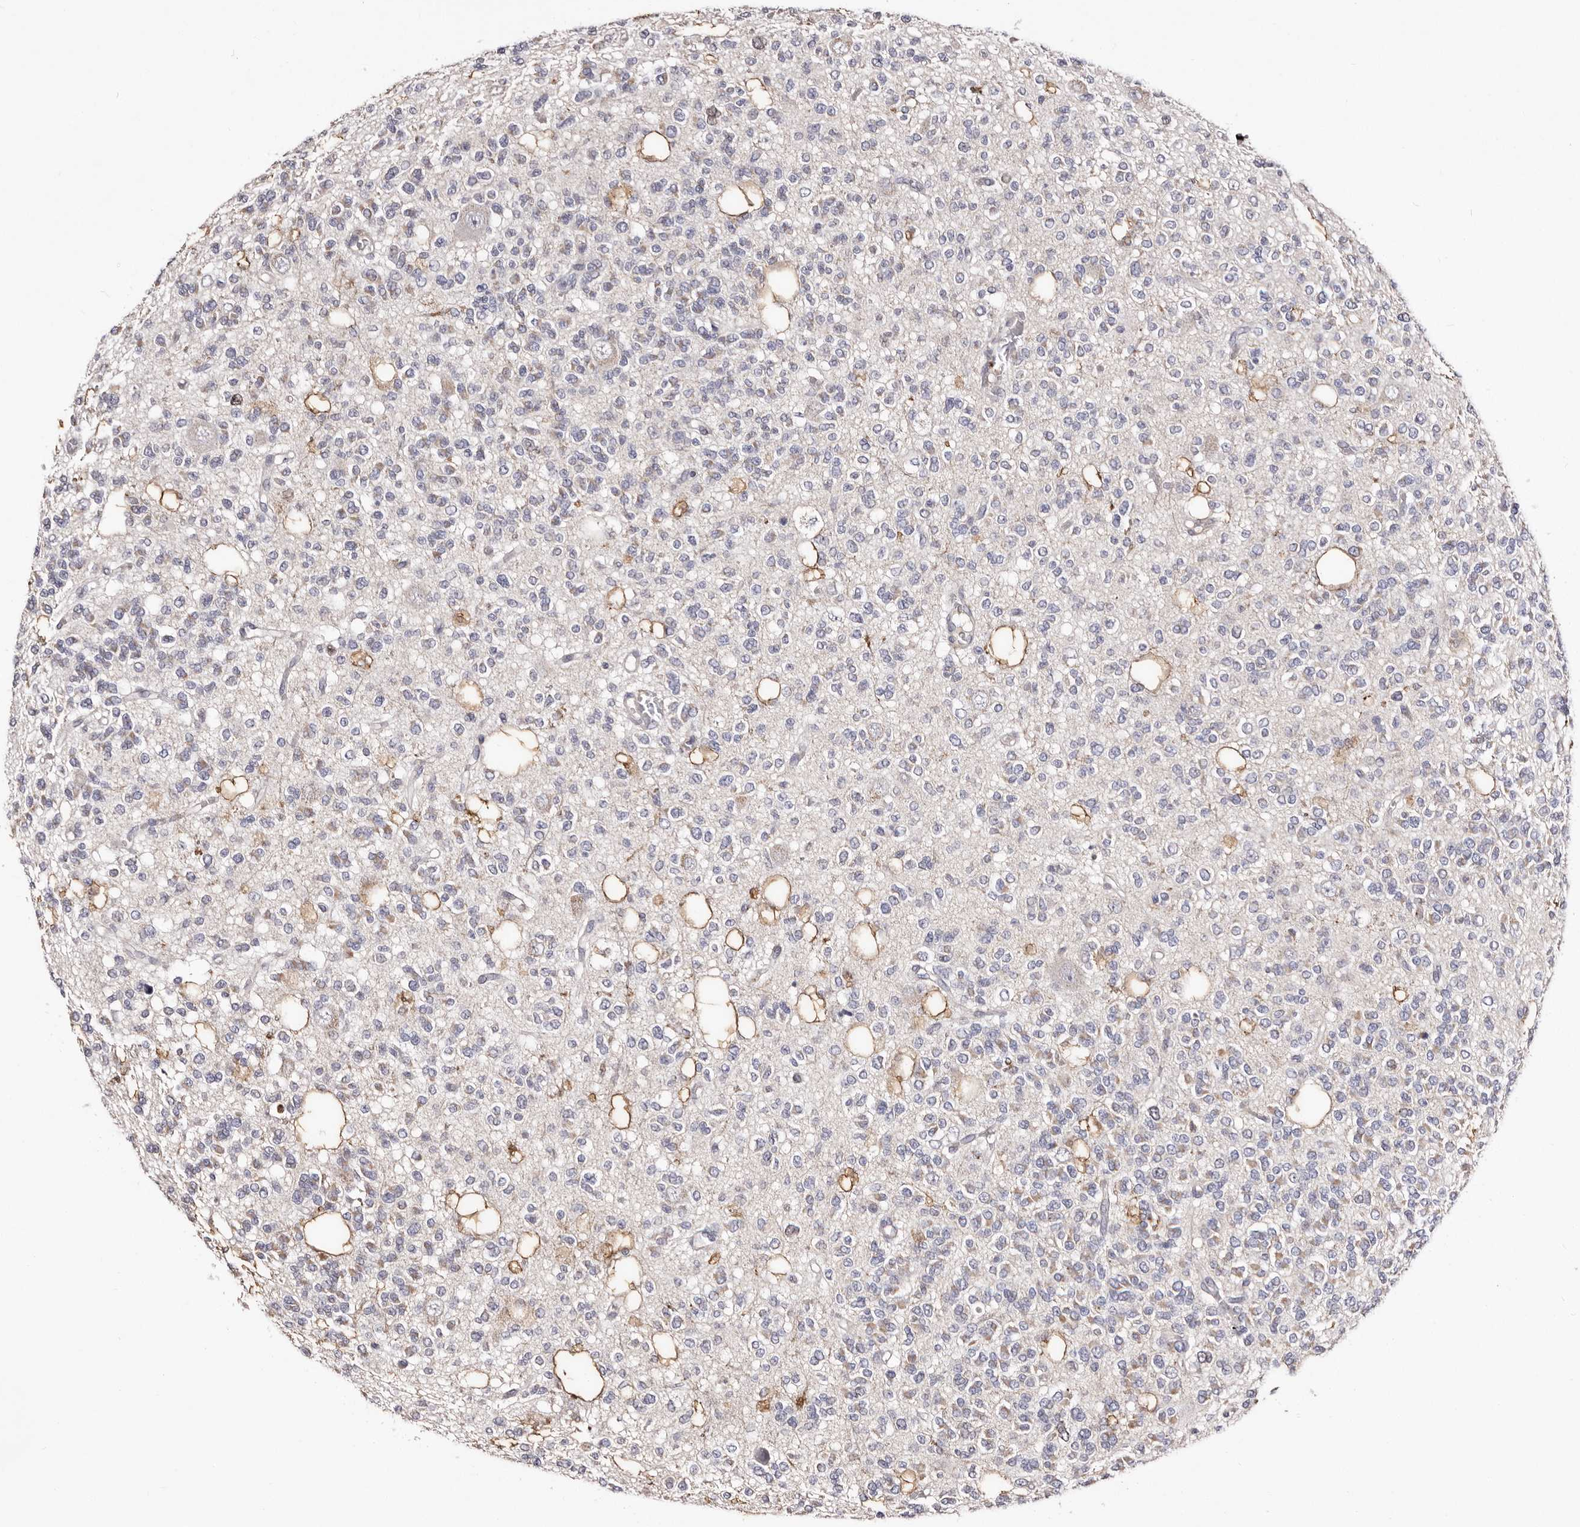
{"staining": {"intensity": "negative", "quantity": "none", "location": "none"}, "tissue": "glioma", "cell_type": "Tumor cells", "image_type": "cancer", "snomed": [{"axis": "morphology", "description": "Glioma, malignant, Low grade"}, {"axis": "topography", "description": "Brain"}], "caption": "Immunohistochemical staining of glioma reveals no significant expression in tumor cells.", "gene": "CDCA8", "patient": {"sex": "male", "age": 38}}